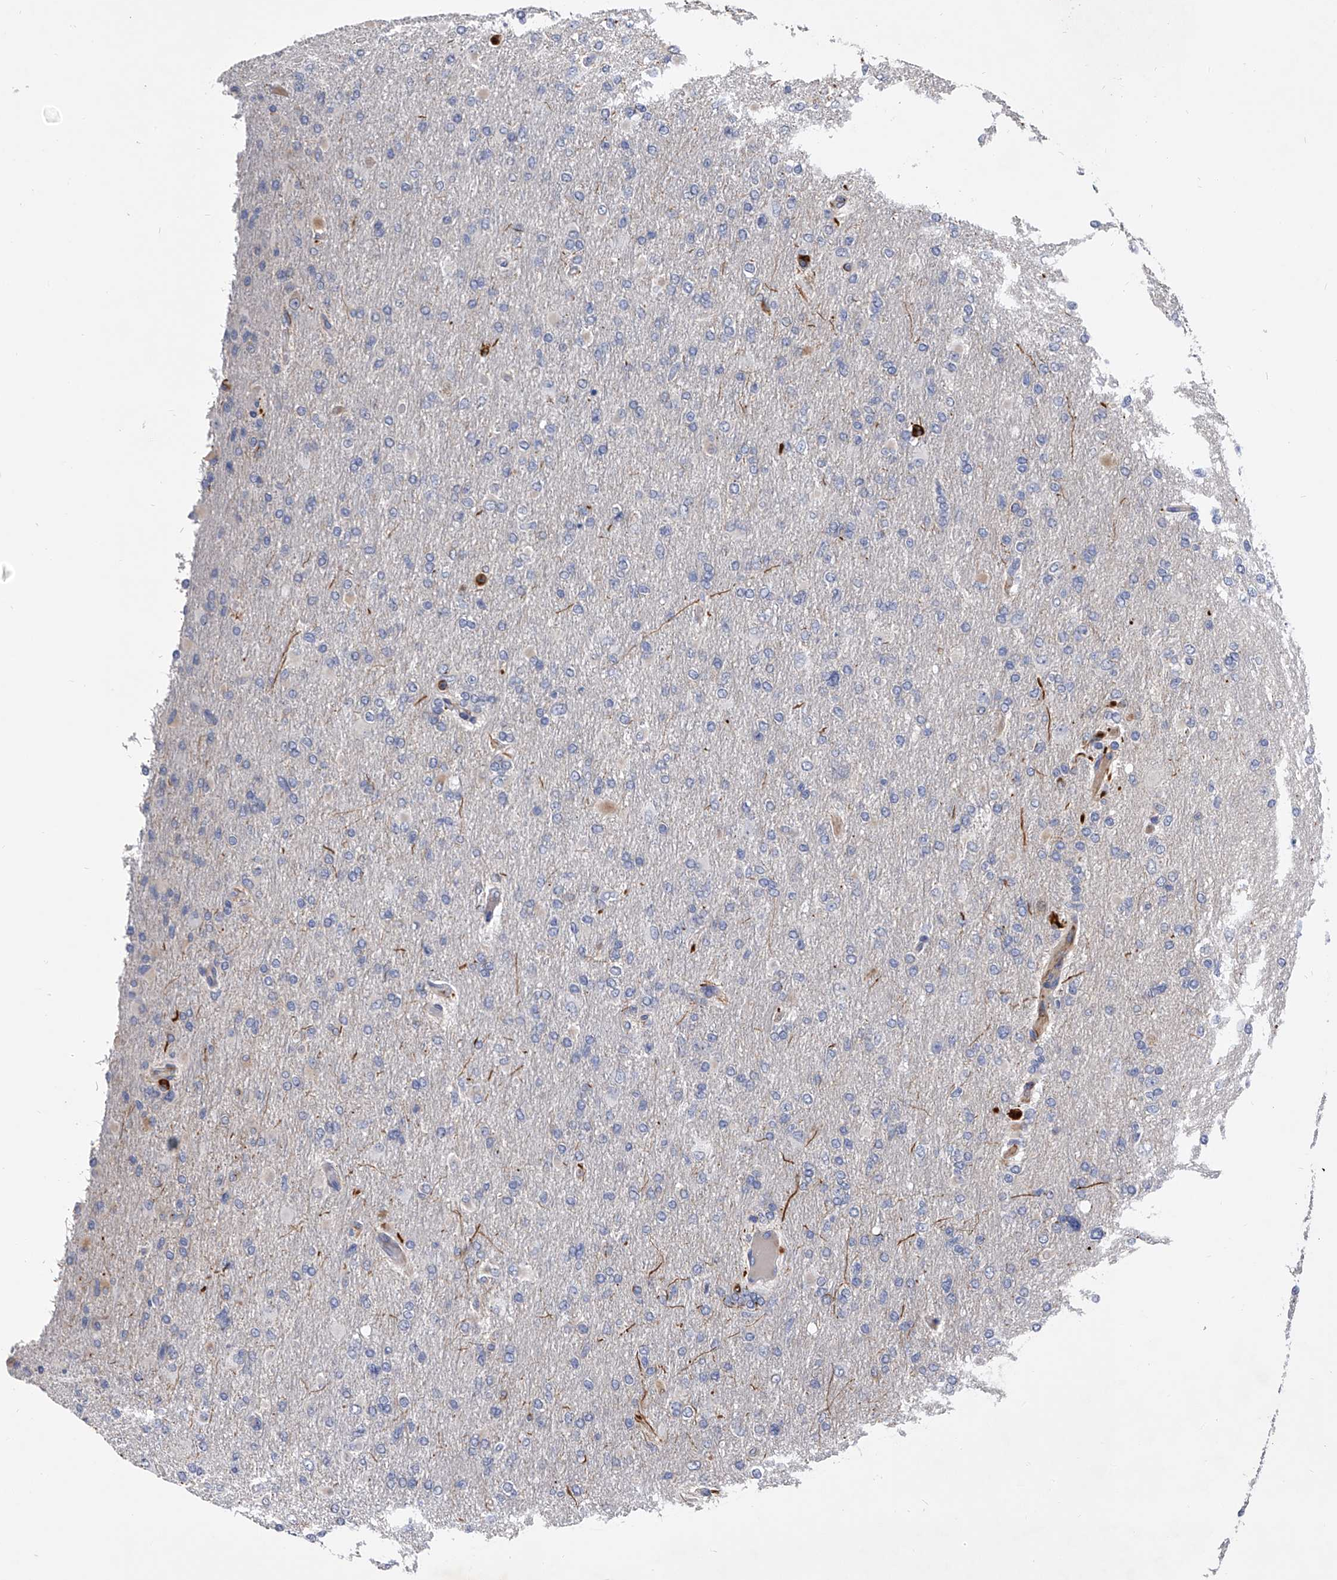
{"staining": {"intensity": "negative", "quantity": "none", "location": "none"}, "tissue": "glioma", "cell_type": "Tumor cells", "image_type": "cancer", "snomed": [{"axis": "morphology", "description": "Glioma, malignant, High grade"}, {"axis": "topography", "description": "Cerebral cortex"}], "caption": "Immunohistochemistry of glioma demonstrates no positivity in tumor cells.", "gene": "EFCAB7", "patient": {"sex": "female", "age": 36}}